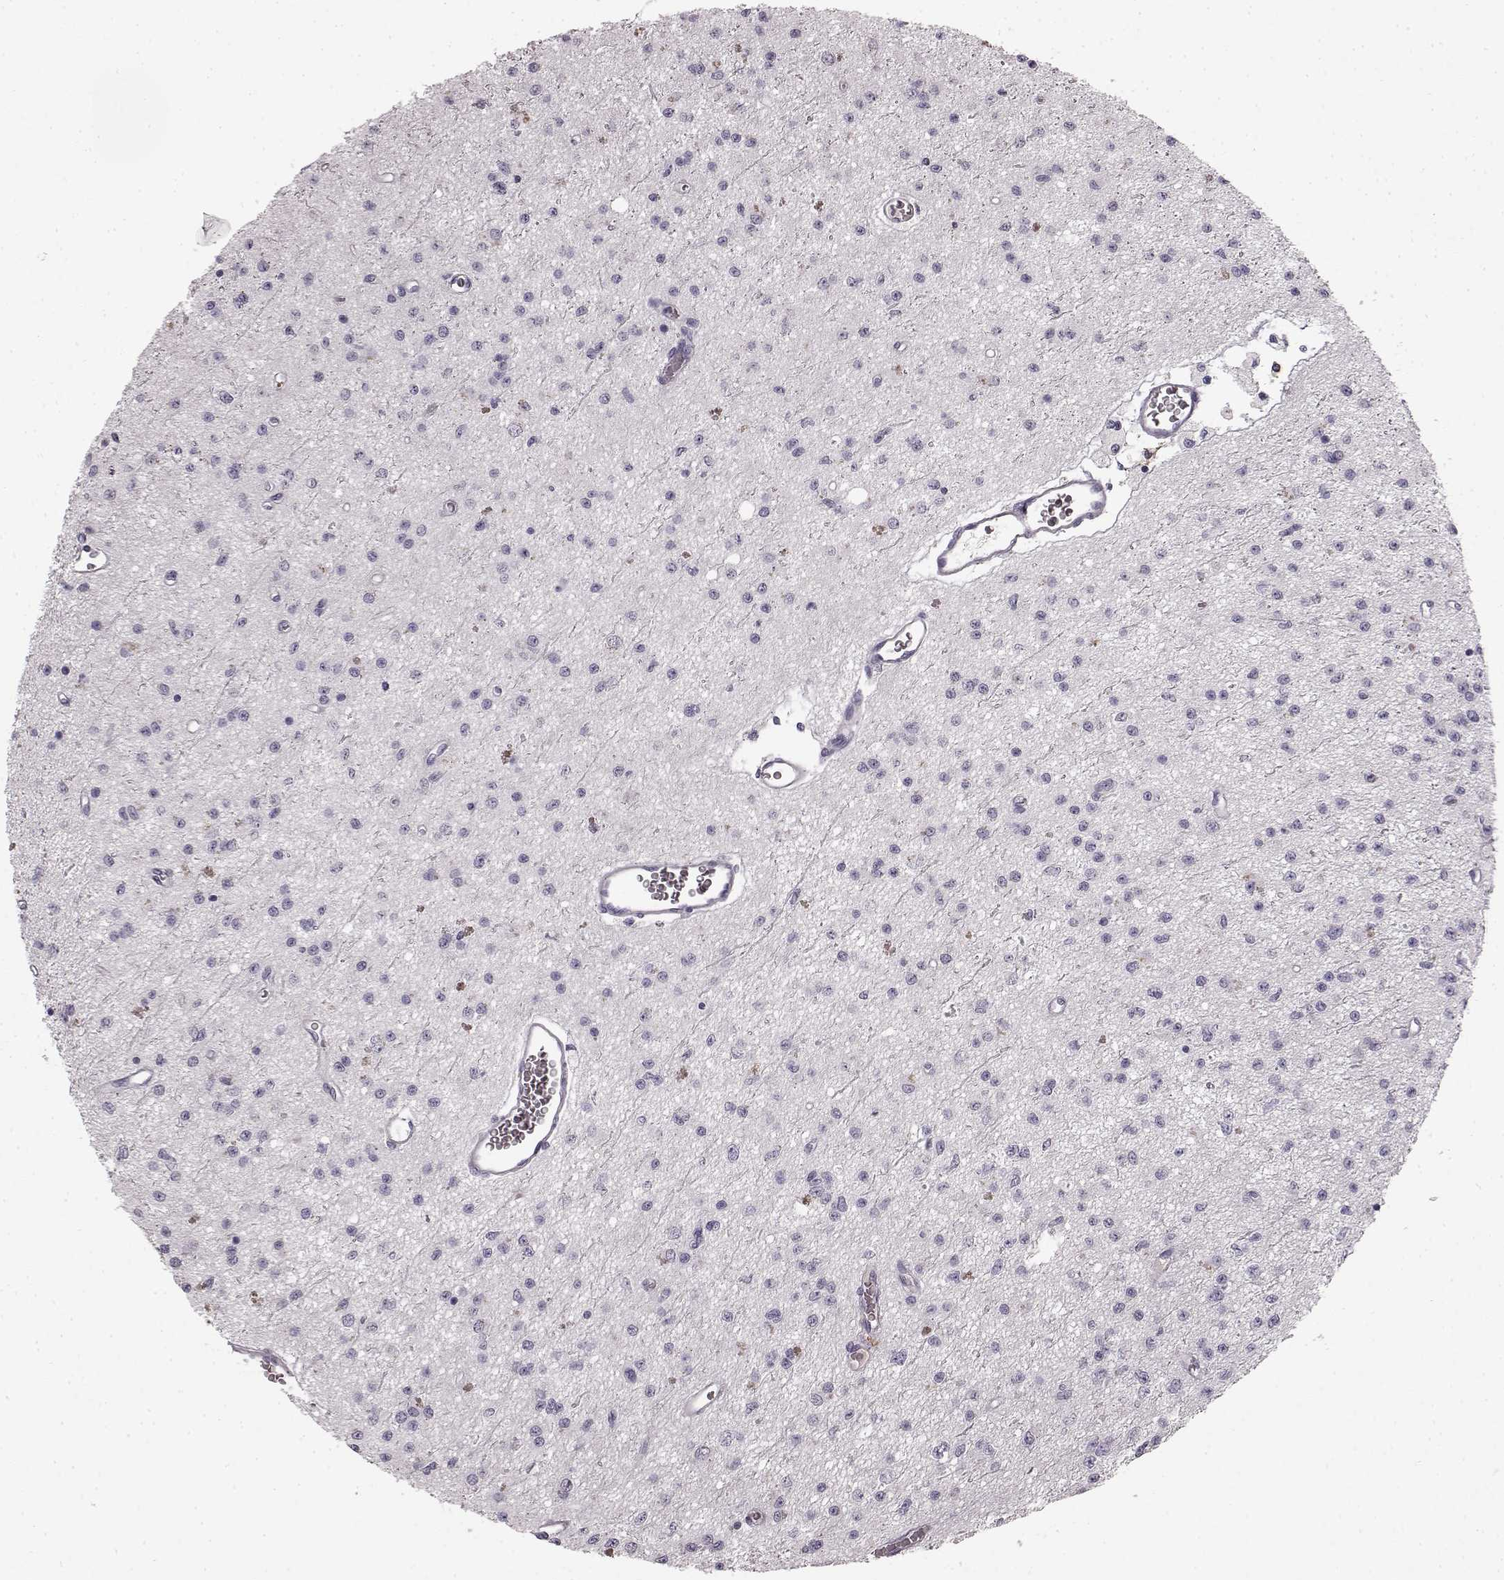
{"staining": {"intensity": "negative", "quantity": "none", "location": "none"}, "tissue": "glioma", "cell_type": "Tumor cells", "image_type": "cancer", "snomed": [{"axis": "morphology", "description": "Glioma, malignant, Low grade"}, {"axis": "topography", "description": "Brain"}], "caption": "High magnification brightfield microscopy of glioma stained with DAB (brown) and counterstained with hematoxylin (blue): tumor cells show no significant positivity.", "gene": "KRT85", "patient": {"sex": "female", "age": 45}}